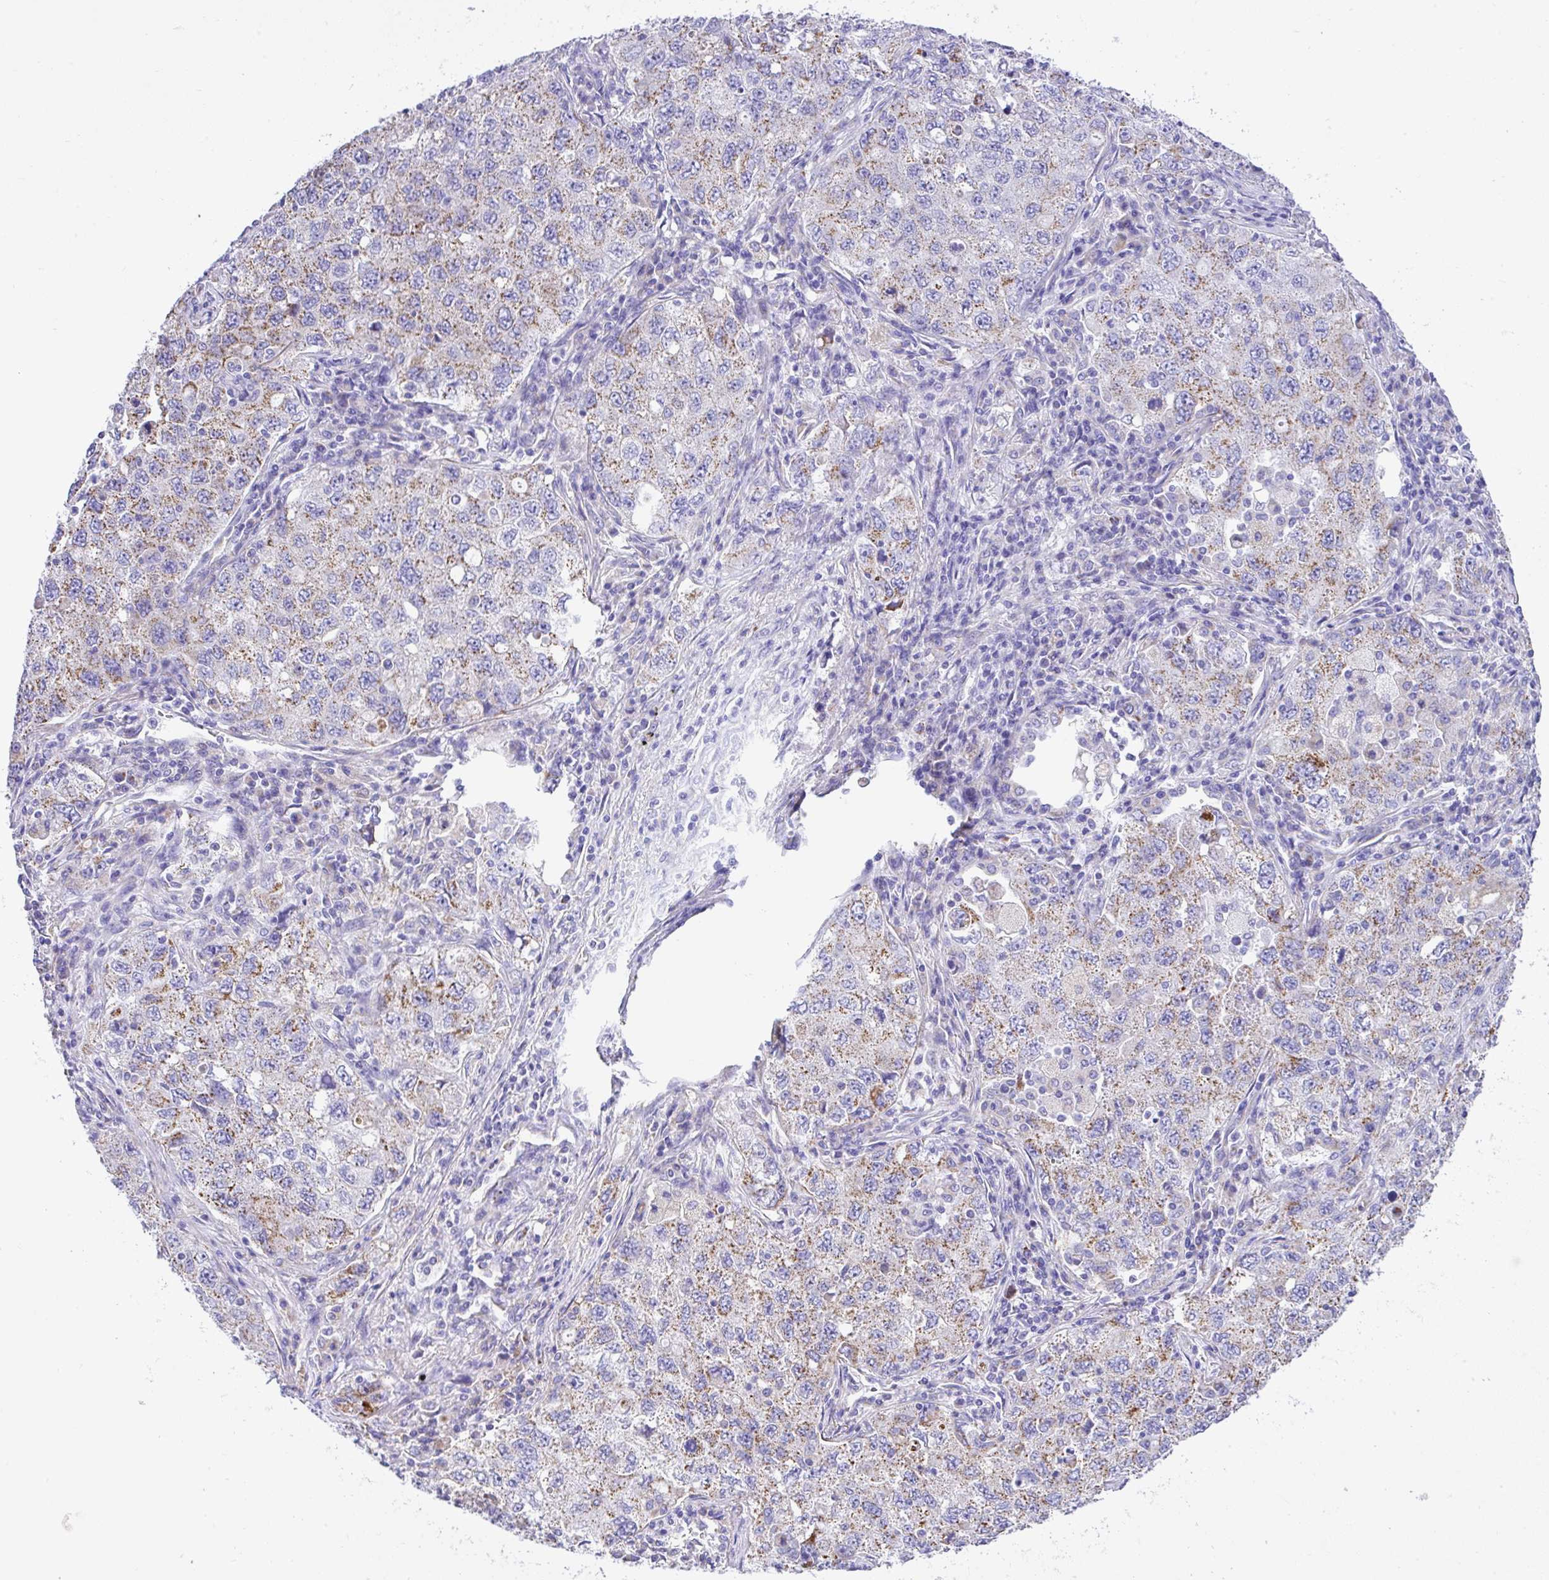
{"staining": {"intensity": "moderate", "quantity": "25%-75%", "location": "cytoplasmic/membranous"}, "tissue": "lung cancer", "cell_type": "Tumor cells", "image_type": "cancer", "snomed": [{"axis": "morphology", "description": "Adenocarcinoma, NOS"}, {"axis": "topography", "description": "Lung"}], "caption": "Protein staining of adenocarcinoma (lung) tissue displays moderate cytoplasmic/membranous staining in approximately 25%-75% of tumor cells.", "gene": "SLC13A1", "patient": {"sex": "female", "age": 57}}